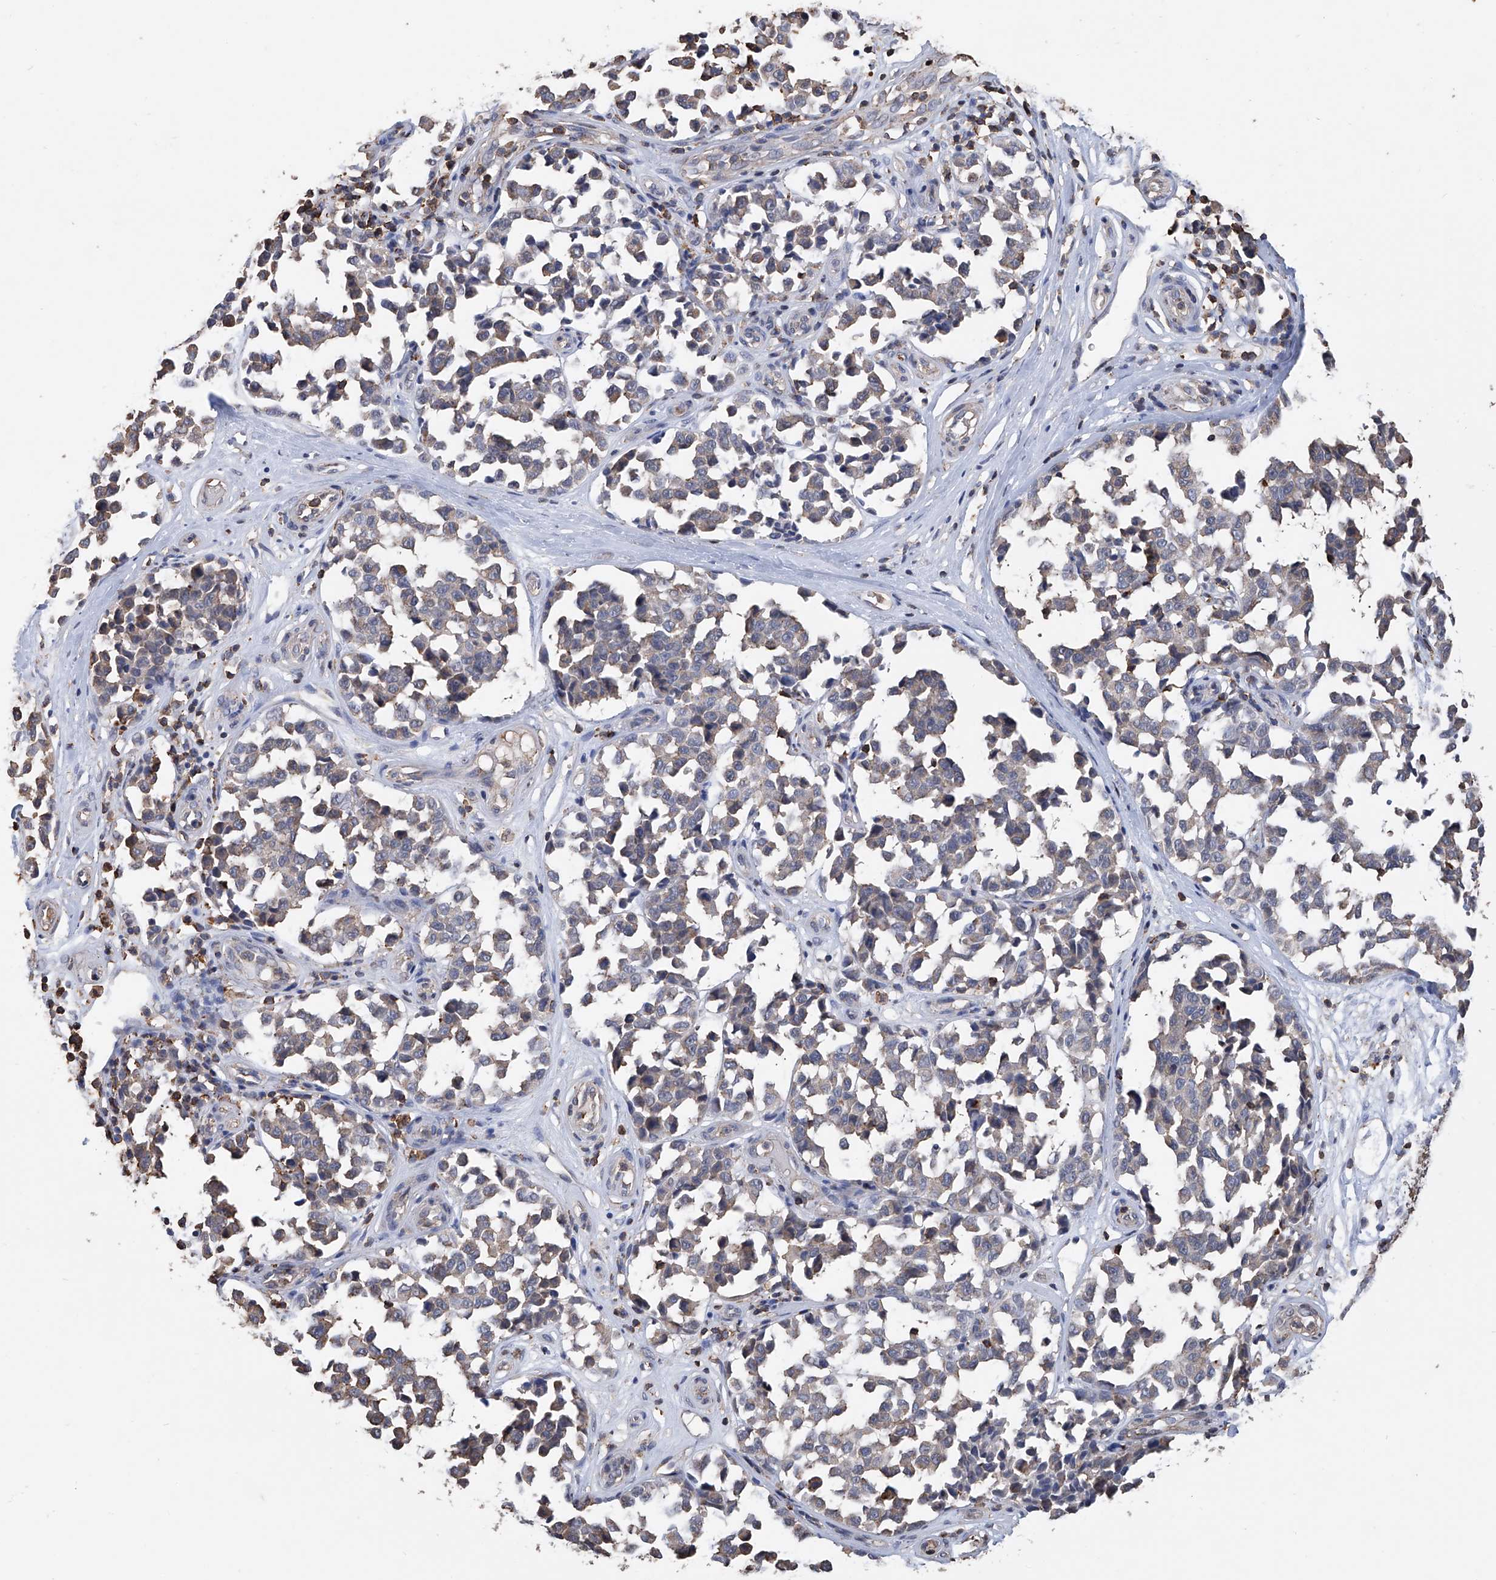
{"staining": {"intensity": "weak", "quantity": "25%-75%", "location": "cytoplasmic/membranous"}, "tissue": "melanoma", "cell_type": "Tumor cells", "image_type": "cancer", "snomed": [{"axis": "morphology", "description": "Malignant melanoma, NOS"}, {"axis": "topography", "description": "Skin"}], "caption": "IHC of melanoma reveals low levels of weak cytoplasmic/membranous expression in approximately 25%-75% of tumor cells.", "gene": "GPT", "patient": {"sex": "female", "age": 64}}